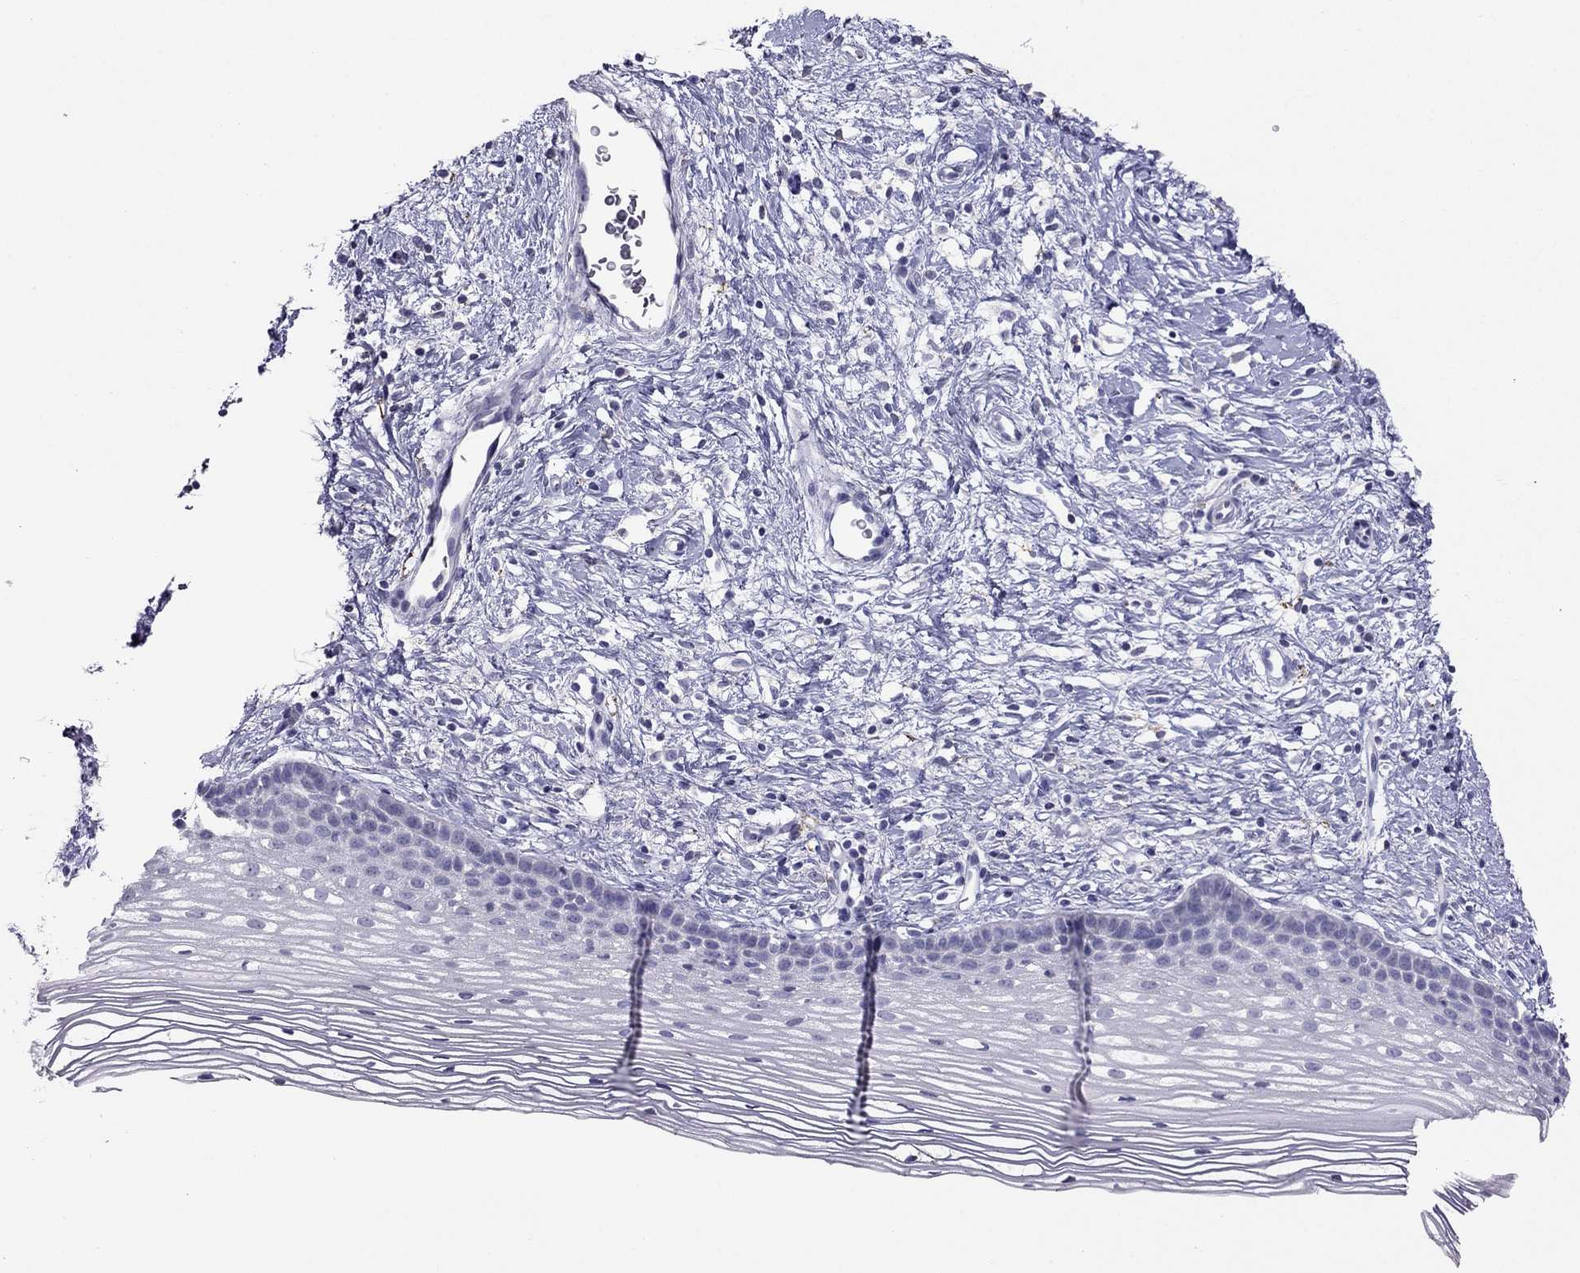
{"staining": {"intensity": "negative", "quantity": "none", "location": "none"}, "tissue": "cervix", "cell_type": "Glandular cells", "image_type": "normal", "snomed": [{"axis": "morphology", "description": "Normal tissue, NOS"}, {"axis": "topography", "description": "Cervix"}], "caption": "The immunohistochemistry micrograph has no significant positivity in glandular cells of cervix. Nuclei are stained in blue.", "gene": "RGS8", "patient": {"sex": "female", "age": 39}}